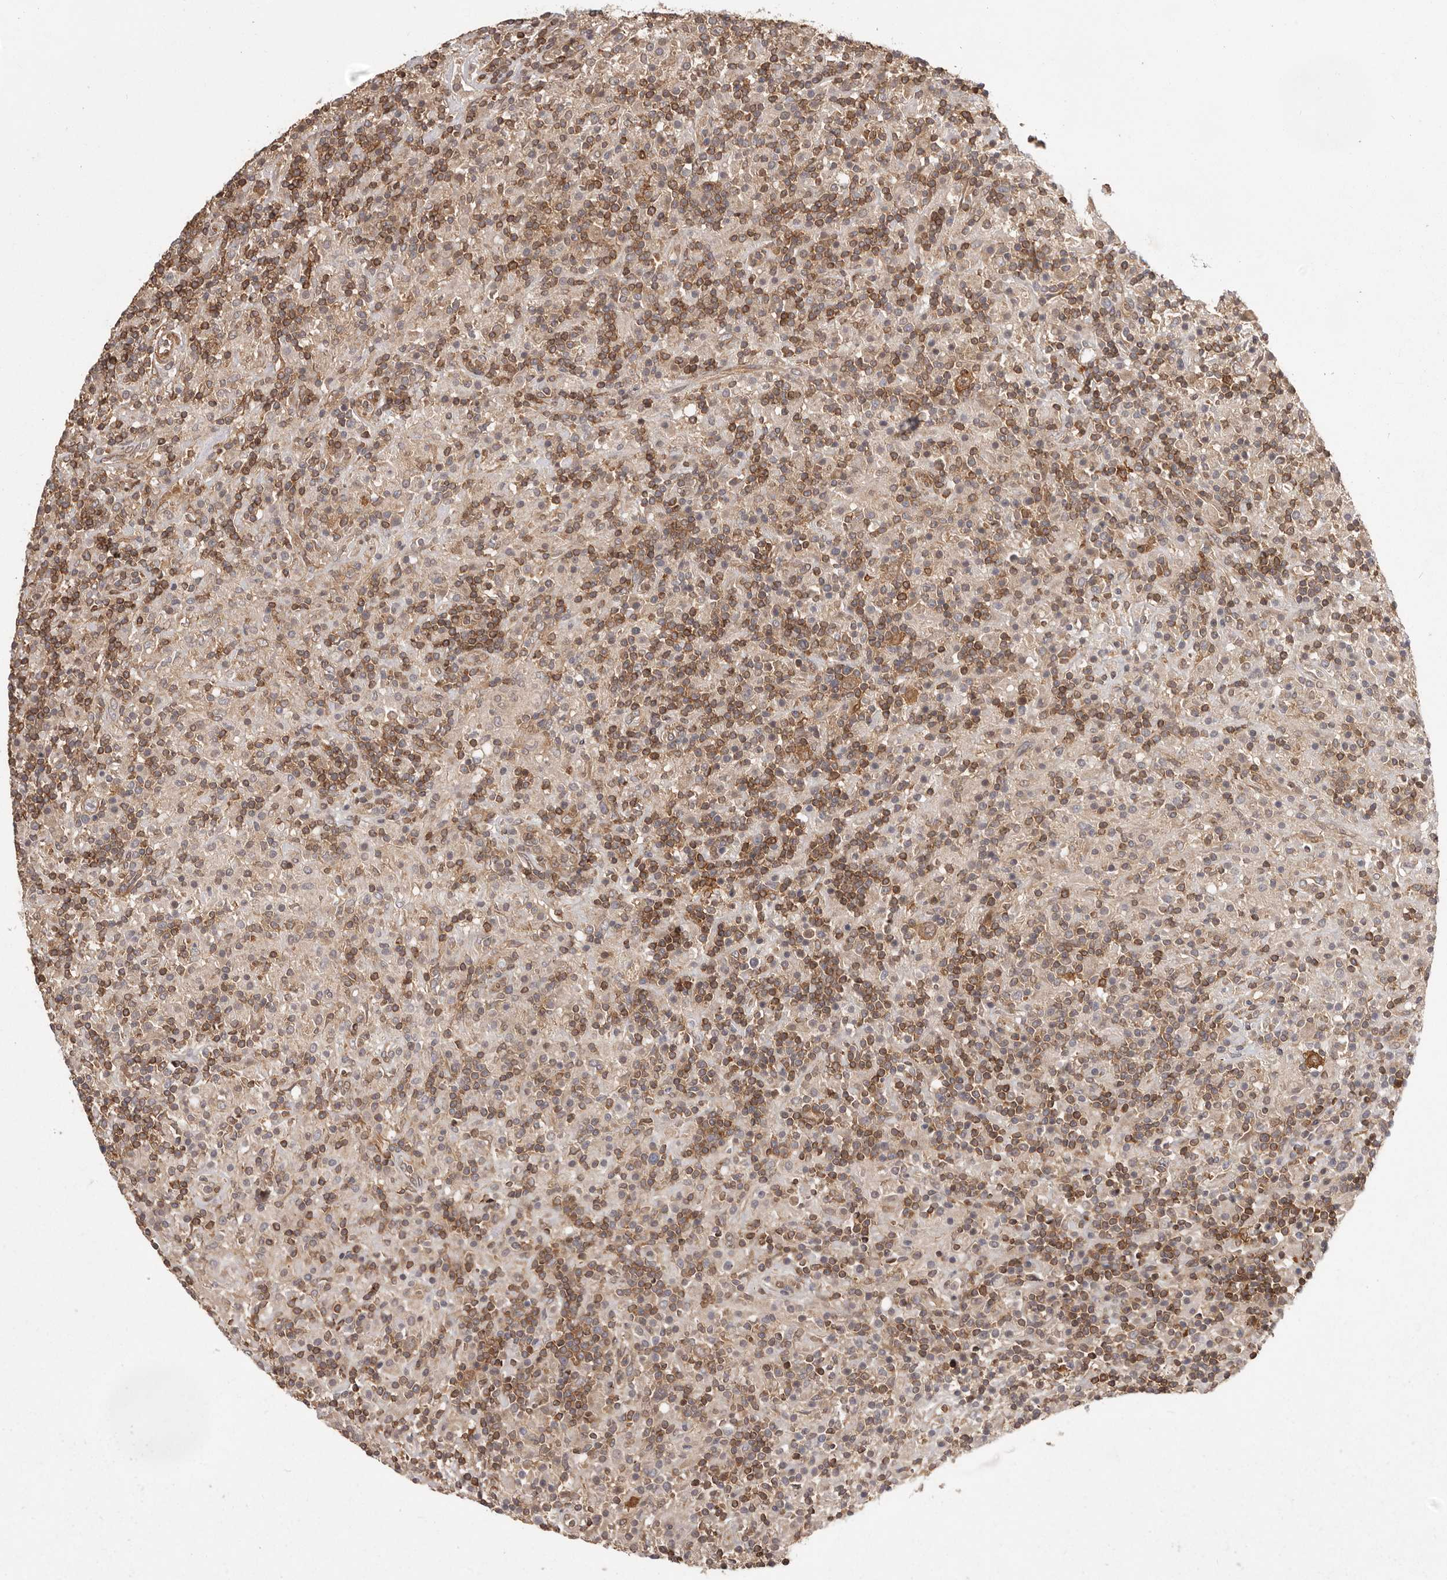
{"staining": {"intensity": "moderate", "quantity": ">75%", "location": "cytoplasmic/membranous"}, "tissue": "lymphoma", "cell_type": "Tumor cells", "image_type": "cancer", "snomed": [{"axis": "morphology", "description": "Hodgkin's disease, NOS"}, {"axis": "topography", "description": "Lymph node"}], "caption": "Immunohistochemical staining of lymphoma reveals medium levels of moderate cytoplasmic/membranous expression in approximately >75% of tumor cells.", "gene": "NFKBIA", "patient": {"sex": "male", "age": 70}}